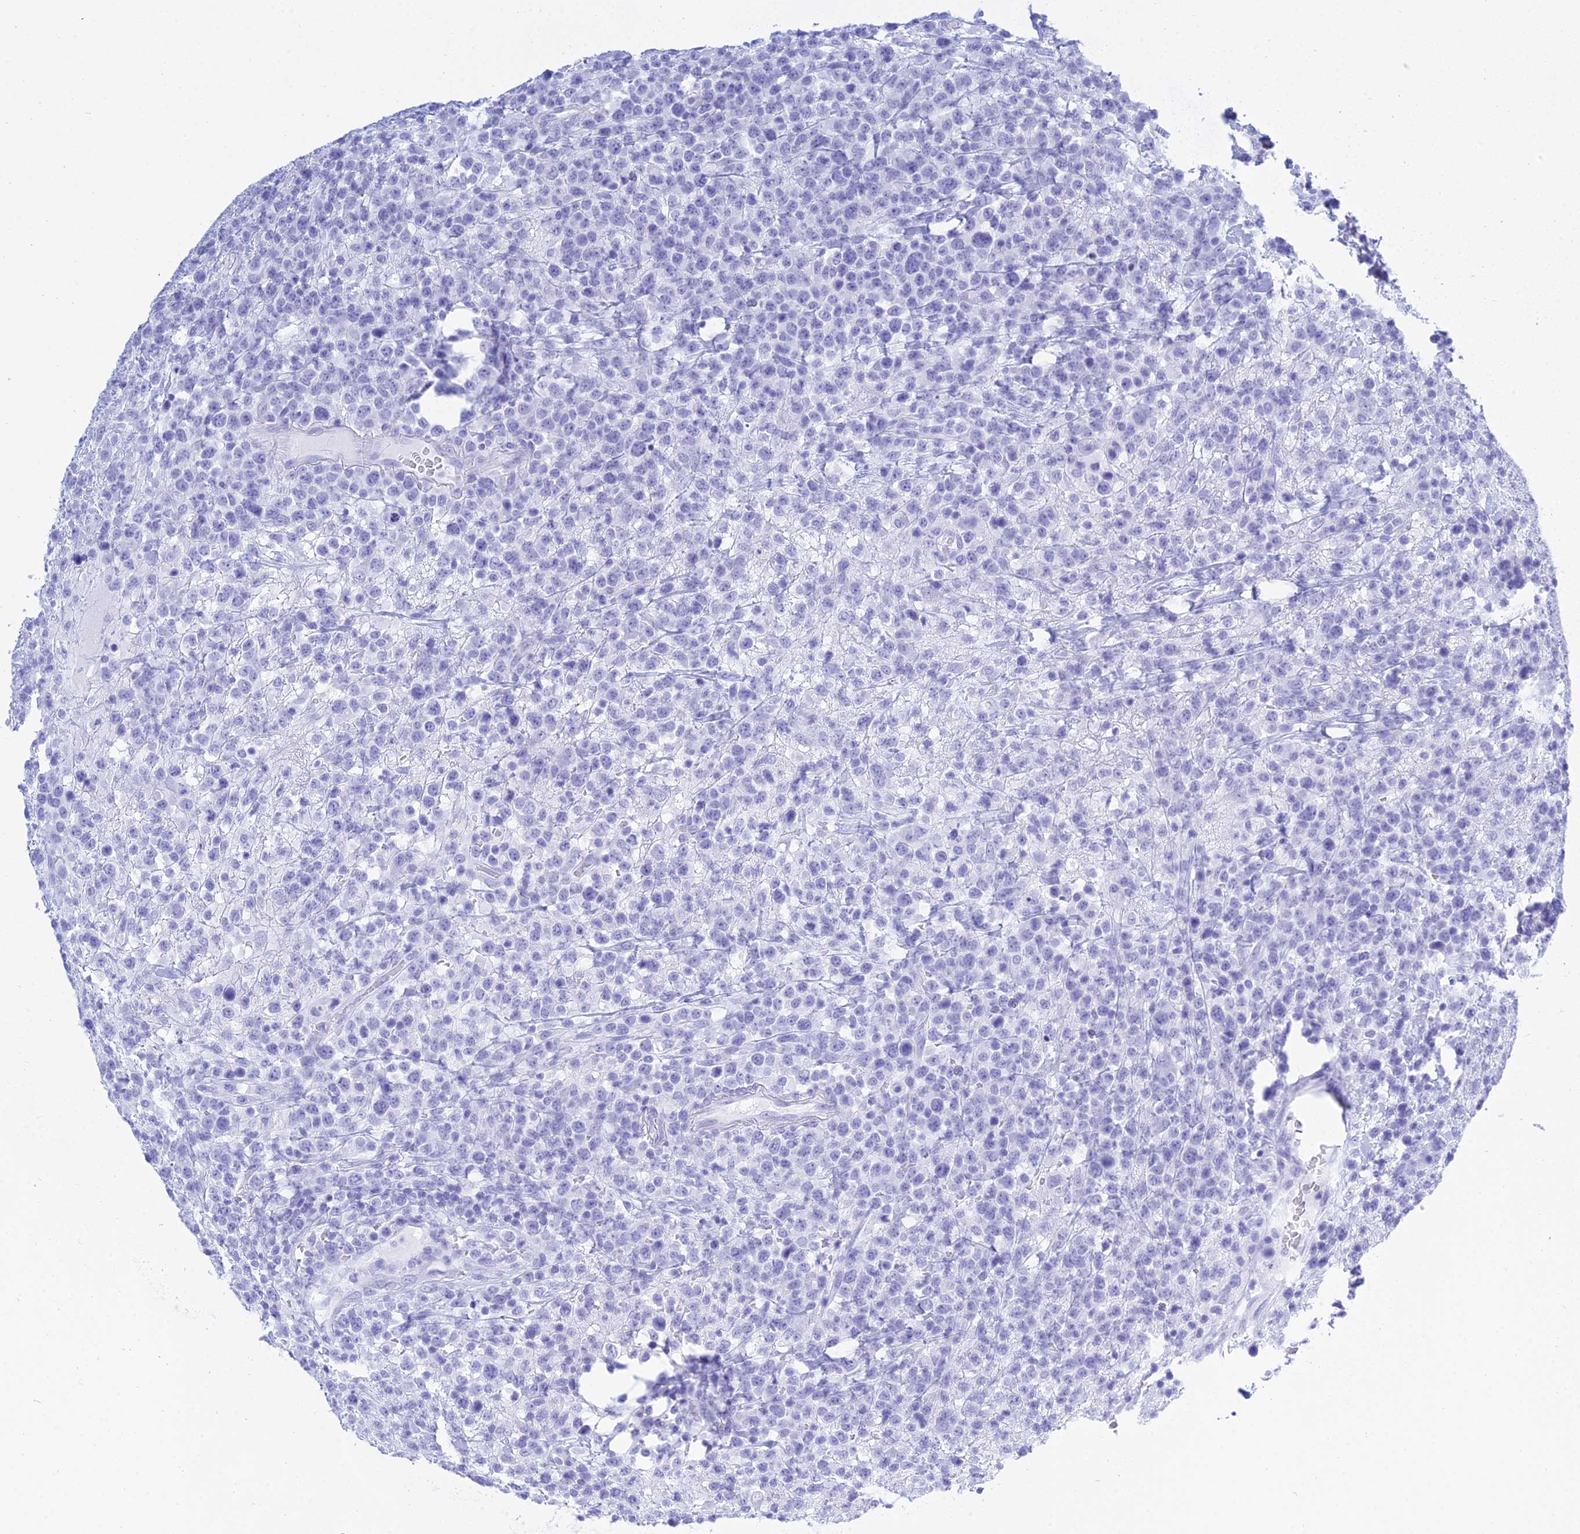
{"staining": {"intensity": "negative", "quantity": "none", "location": "none"}, "tissue": "lymphoma", "cell_type": "Tumor cells", "image_type": "cancer", "snomed": [{"axis": "morphology", "description": "Malignant lymphoma, non-Hodgkin's type, High grade"}, {"axis": "topography", "description": "Colon"}], "caption": "High power microscopy photomicrograph of an IHC micrograph of high-grade malignant lymphoma, non-Hodgkin's type, revealing no significant staining in tumor cells. (Immunohistochemistry (ihc), brightfield microscopy, high magnification).", "gene": "PATE4", "patient": {"sex": "female", "age": 53}}